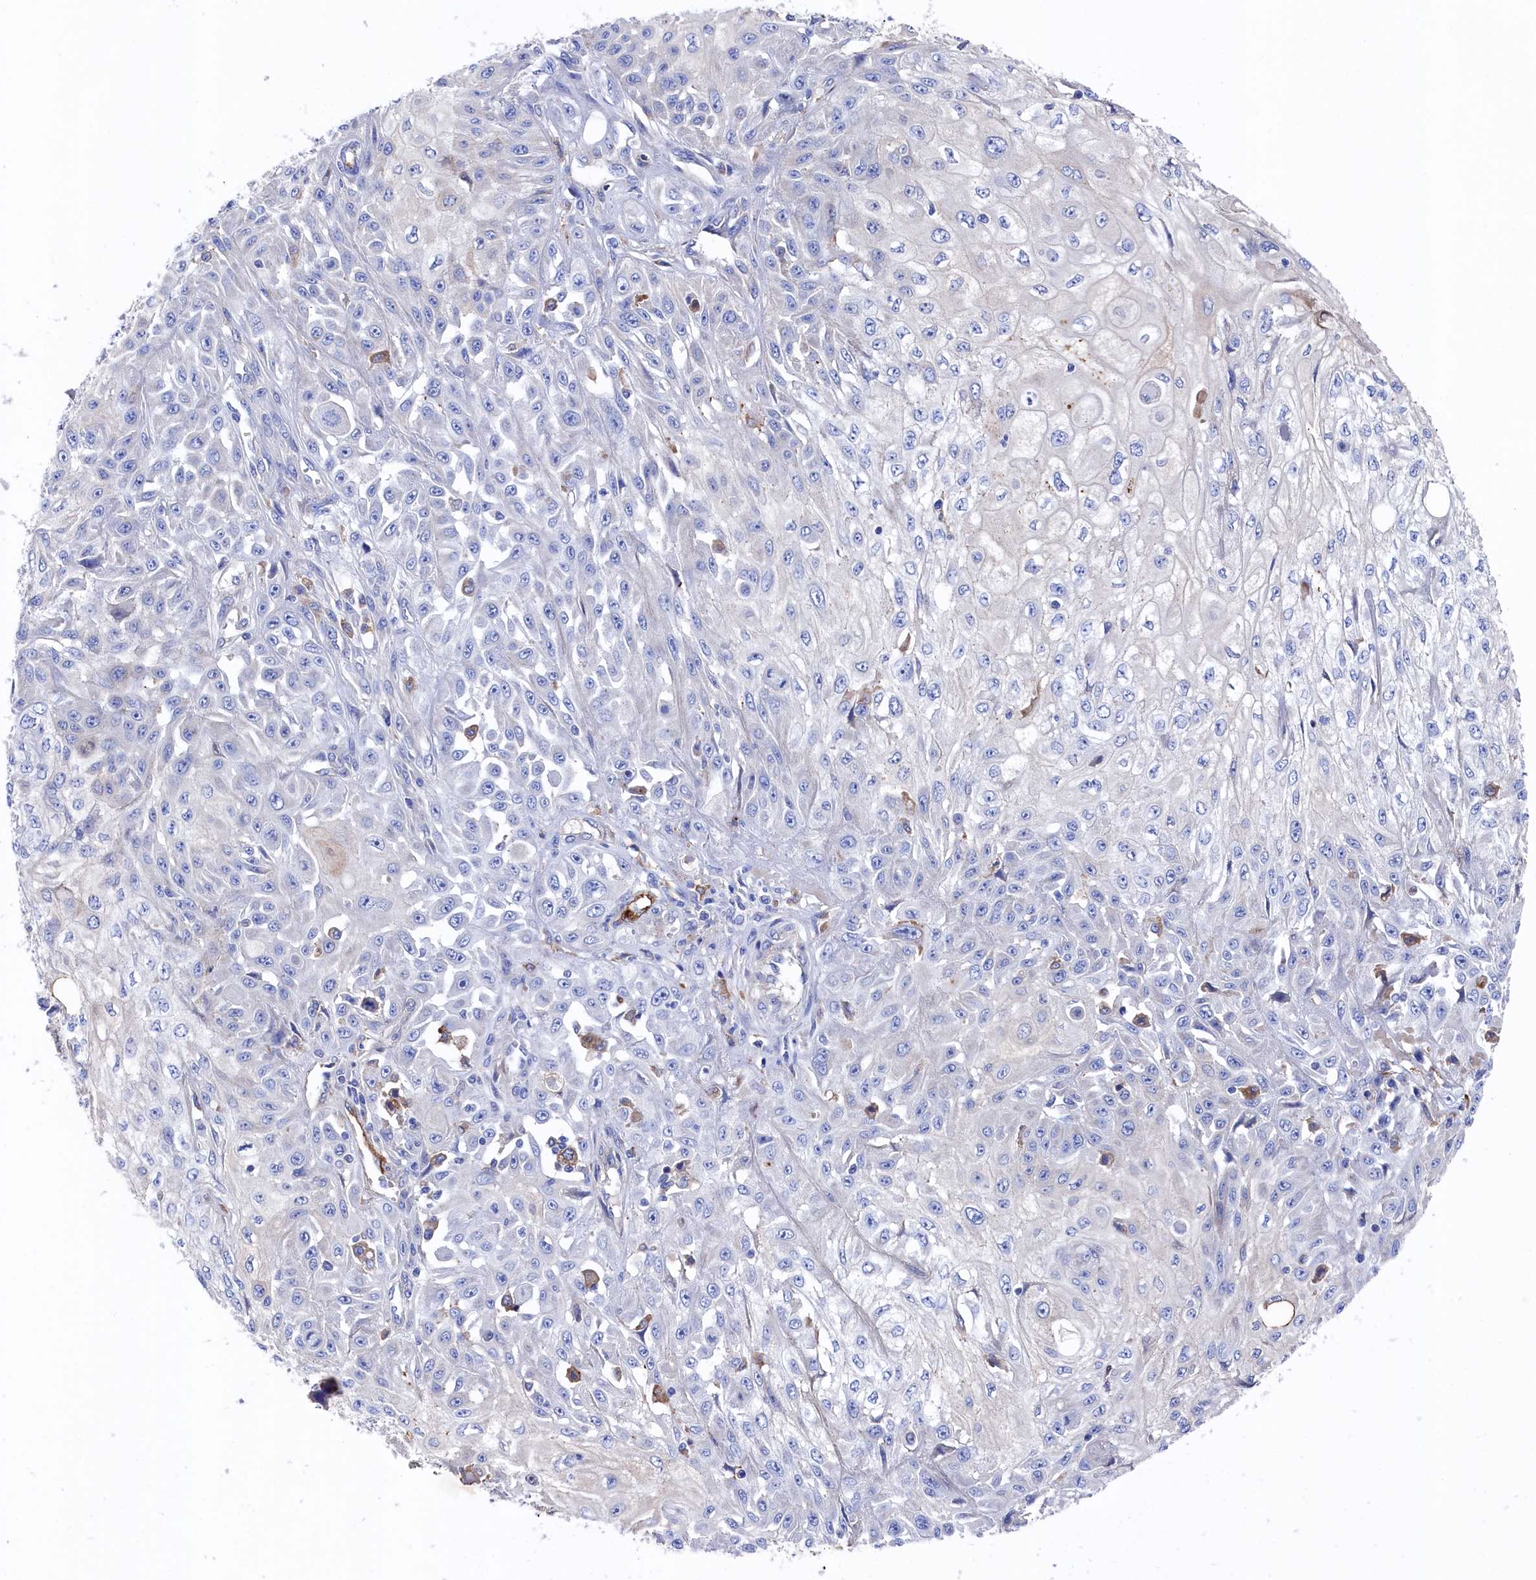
{"staining": {"intensity": "negative", "quantity": "none", "location": "none"}, "tissue": "skin cancer", "cell_type": "Tumor cells", "image_type": "cancer", "snomed": [{"axis": "morphology", "description": "Squamous cell carcinoma, NOS"}, {"axis": "morphology", "description": "Squamous cell carcinoma, metastatic, NOS"}, {"axis": "topography", "description": "Skin"}, {"axis": "topography", "description": "Lymph node"}], "caption": "There is no significant expression in tumor cells of skin cancer.", "gene": "C12orf73", "patient": {"sex": "male", "age": 75}}